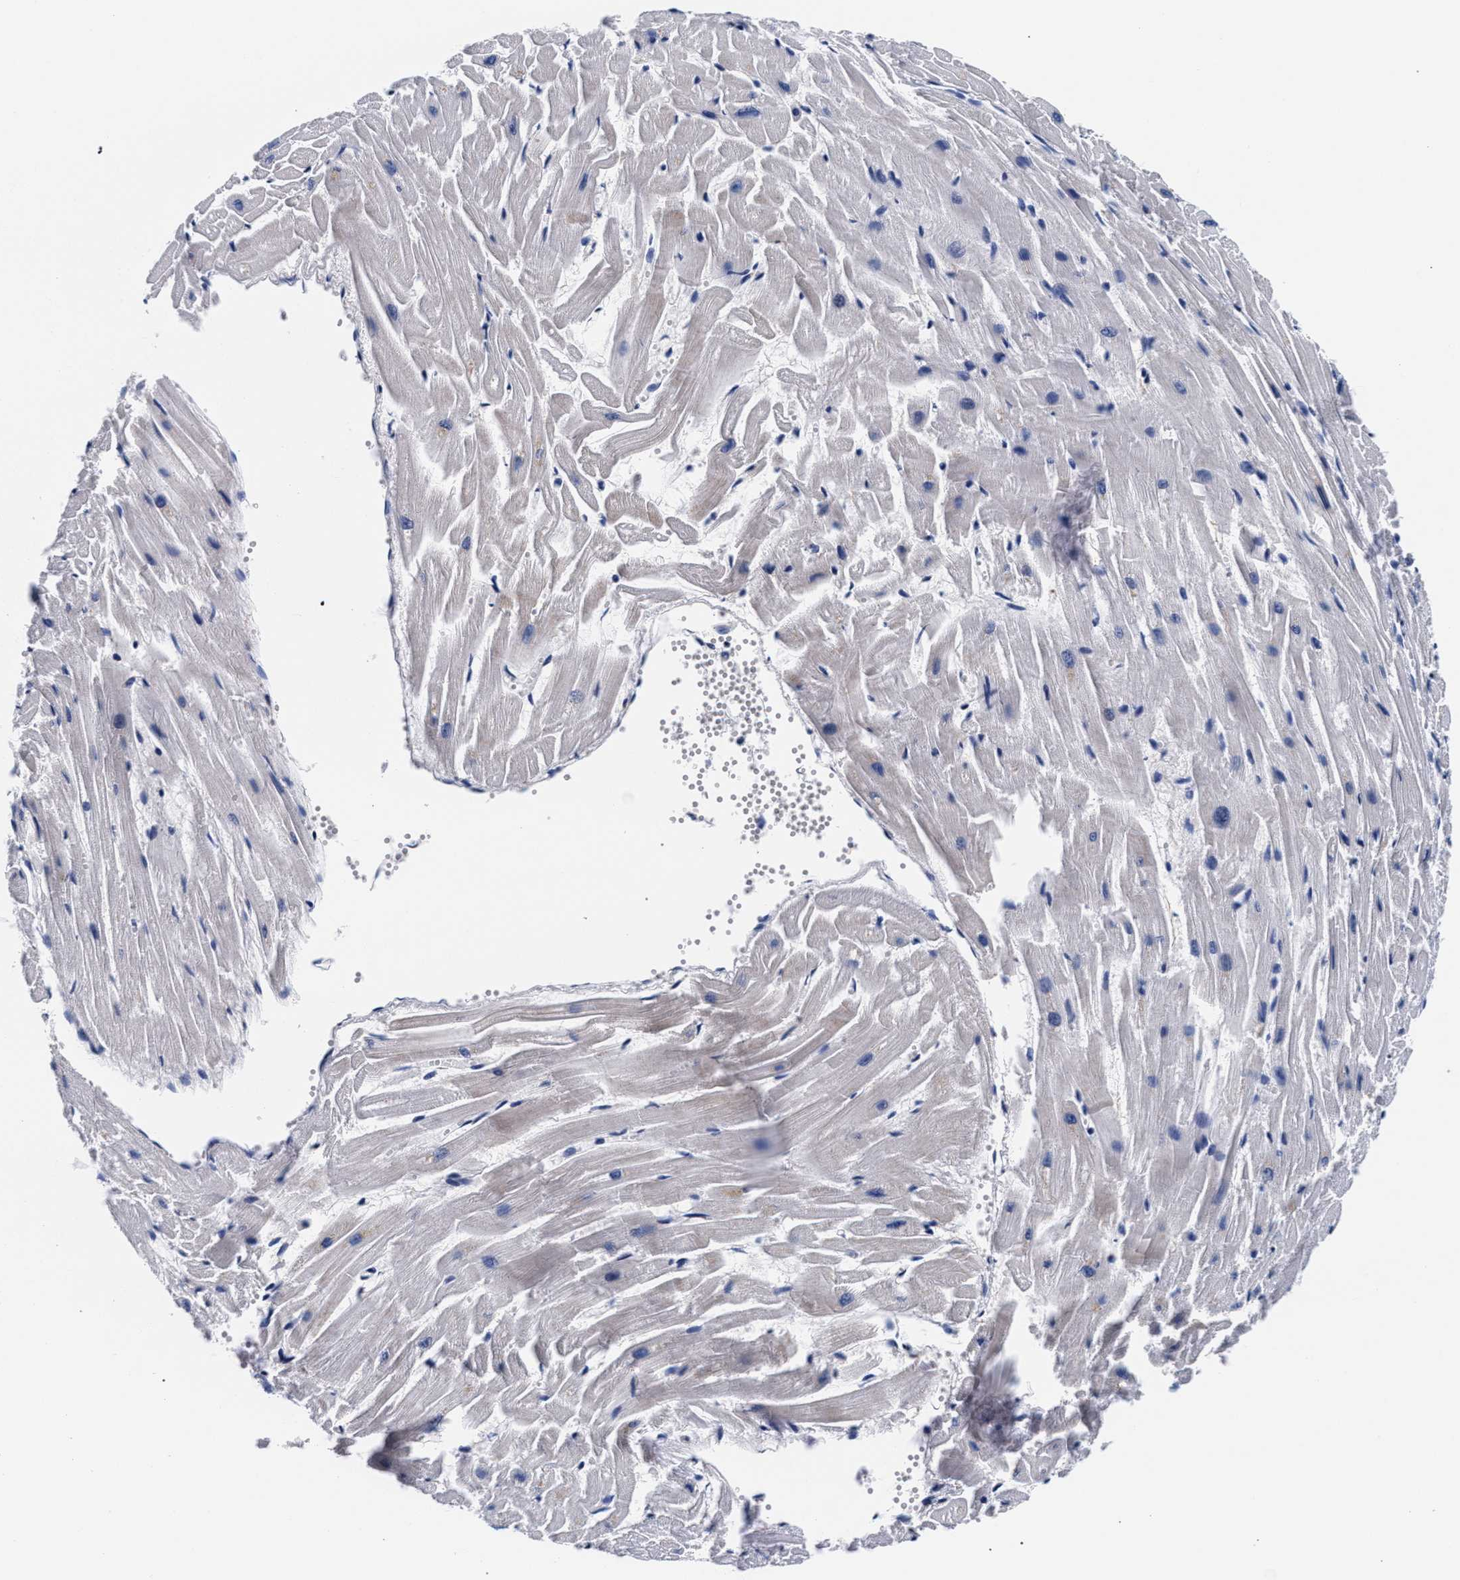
{"staining": {"intensity": "negative", "quantity": "none", "location": "none"}, "tissue": "heart muscle", "cell_type": "Cardiomyocytes", "image_type": "normal", "snomed": [{"axis": "morphology", "description": "Normal tissue, NOS"}, {"axis": "topography", "description": "Heart"}], "caption": "IHC histopathology image of normal human heart muscle stained for a protein (brown), which demonstrates no expression in cardiomyocytes. (IHC, brightfield microscopy, high magnification).", "gene": "RAB3B", "patient": {"sex": "female", "age": 19}}